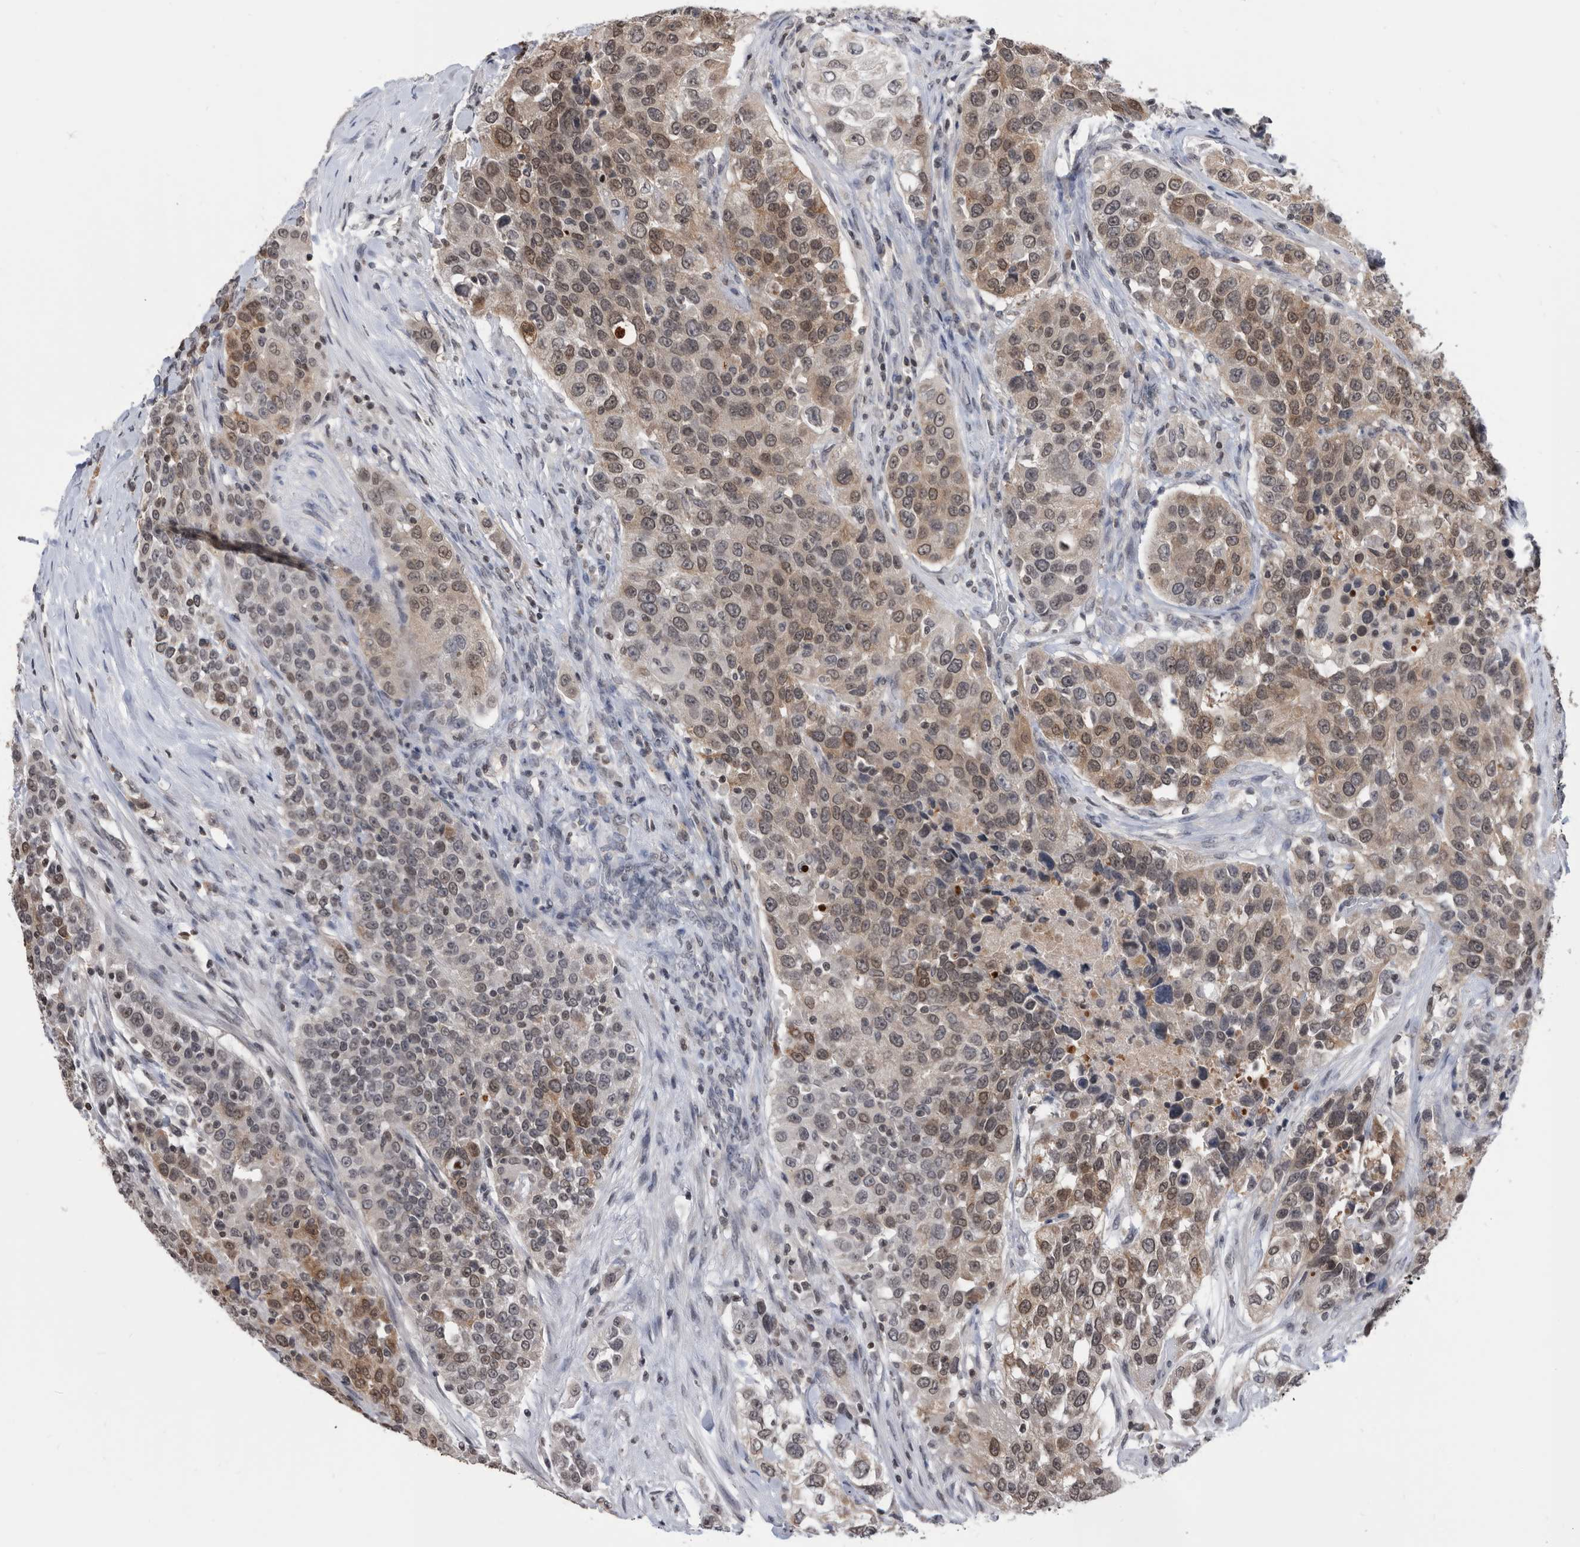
{"staining": {"intensity": "moderate", "quantity": ">75%", "location": "nuclear"}, "tissue": "urothelial cancer", "cell_type": "Tumor cells", "image_type": "cancer", "snomed": [{"axis": "morphology", "description": "Urothelial carcinoma, High grade"}, {"axis": "topography", "description": "Urinary bladder"}], "caption": "A medium amount of moderate nuclear positivity is seen in approximately >75% of tumor cells in urothelial cancer tissue.", "gene": "TSTD1", "patient": {"sex": "female", "age": 80}}